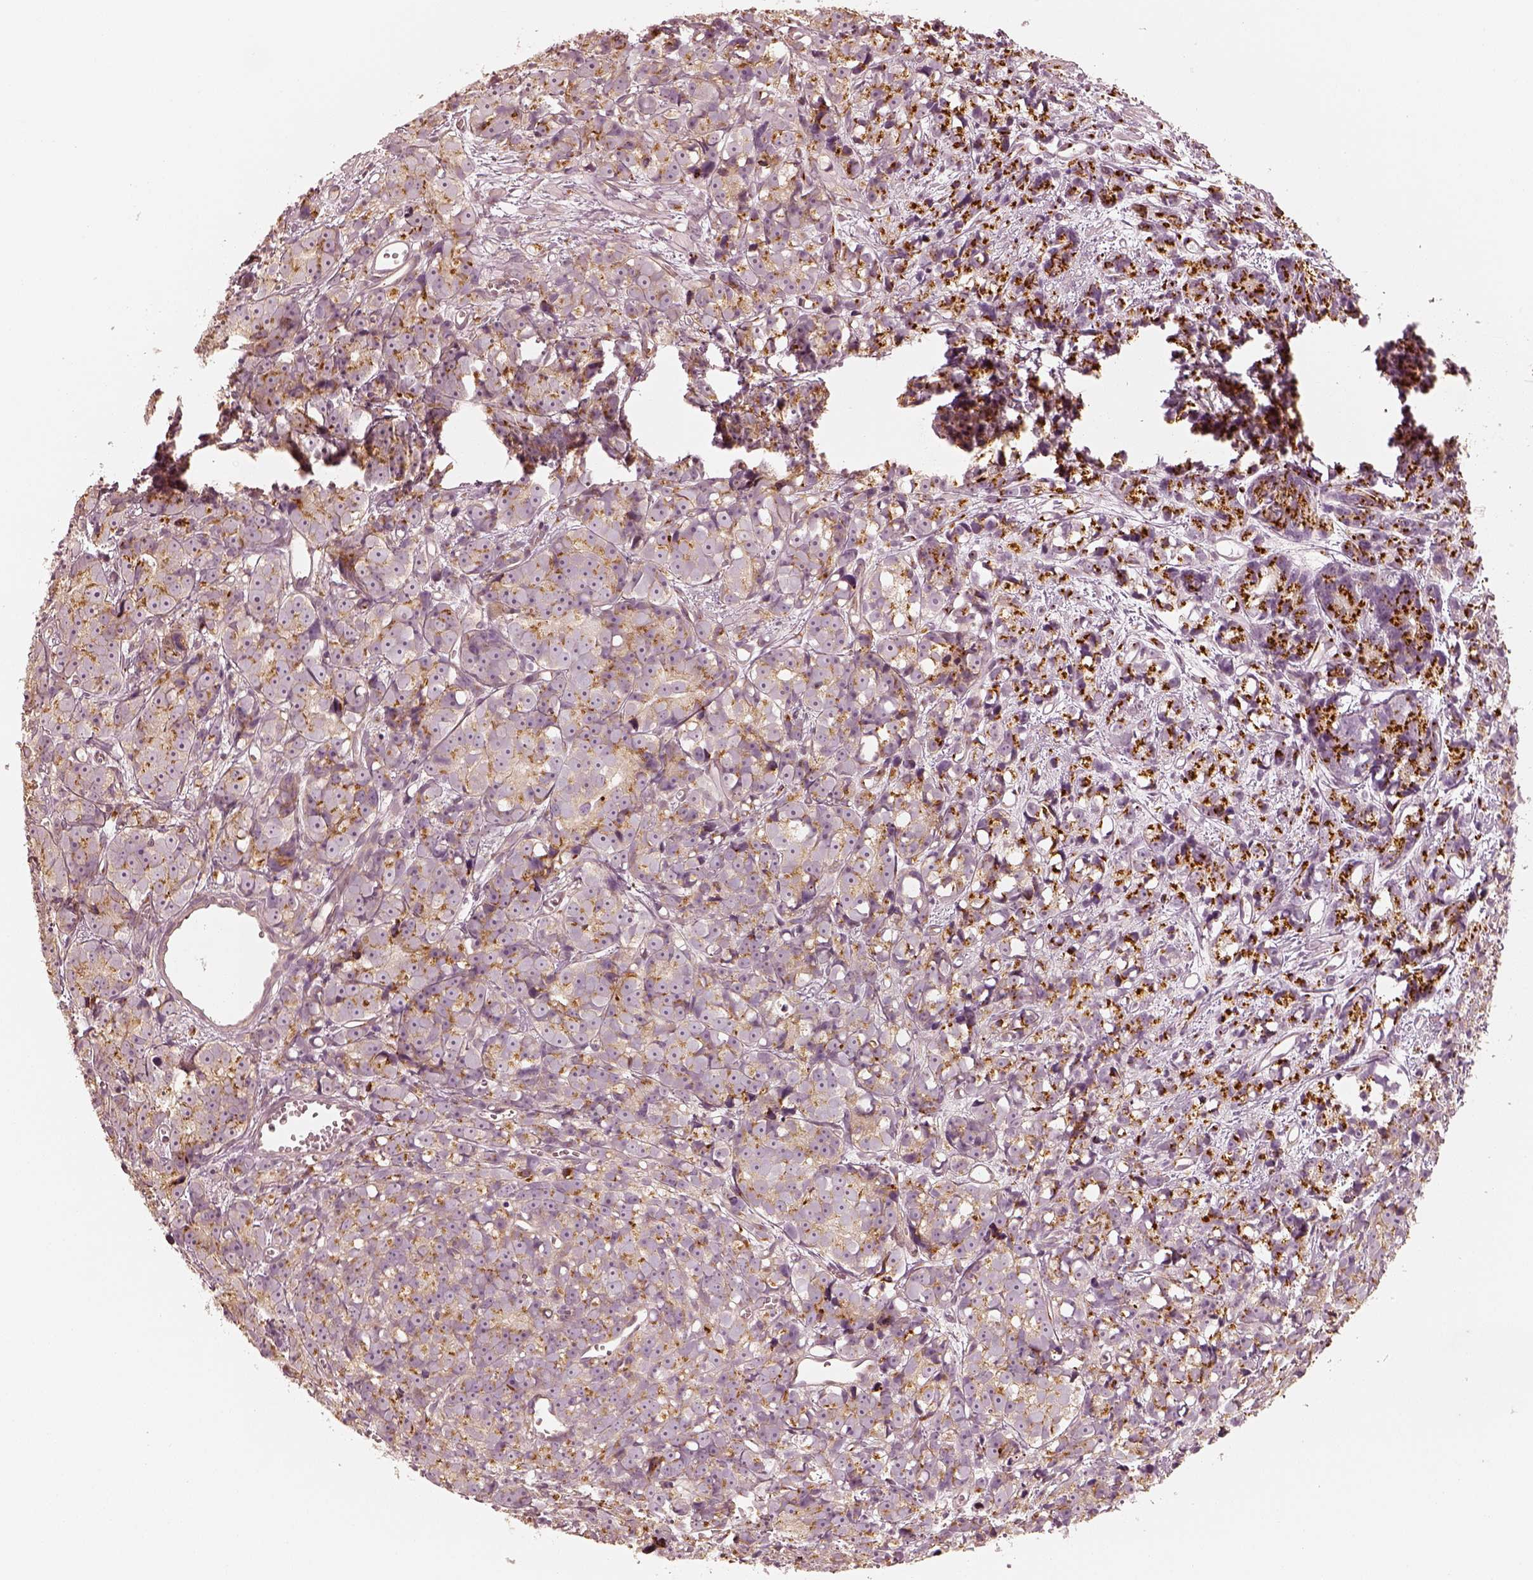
{"staining": {"intensity": "moderate", "quantity": "25%-75%", "location": "cytoplasmic/membranous"}, "tissue": "prostate cancer", "cell_type": "Tumor cells", "image_type": "cancer", "snomed": [{"axis": "morphology", "description": "Adenocarcinoma, High grade"}, {"axis": "topography", "description": "Prostate"}], "caption": "Immunohistochemical staining of human prostate adenocarcinoma (high-grade) reveals medium levels of moderate cytoplasmic/membranous expression in about 25%-75% of tumor cells.", "gene": "GORASP2", "patient": {"sex": "male", "age": 77}}